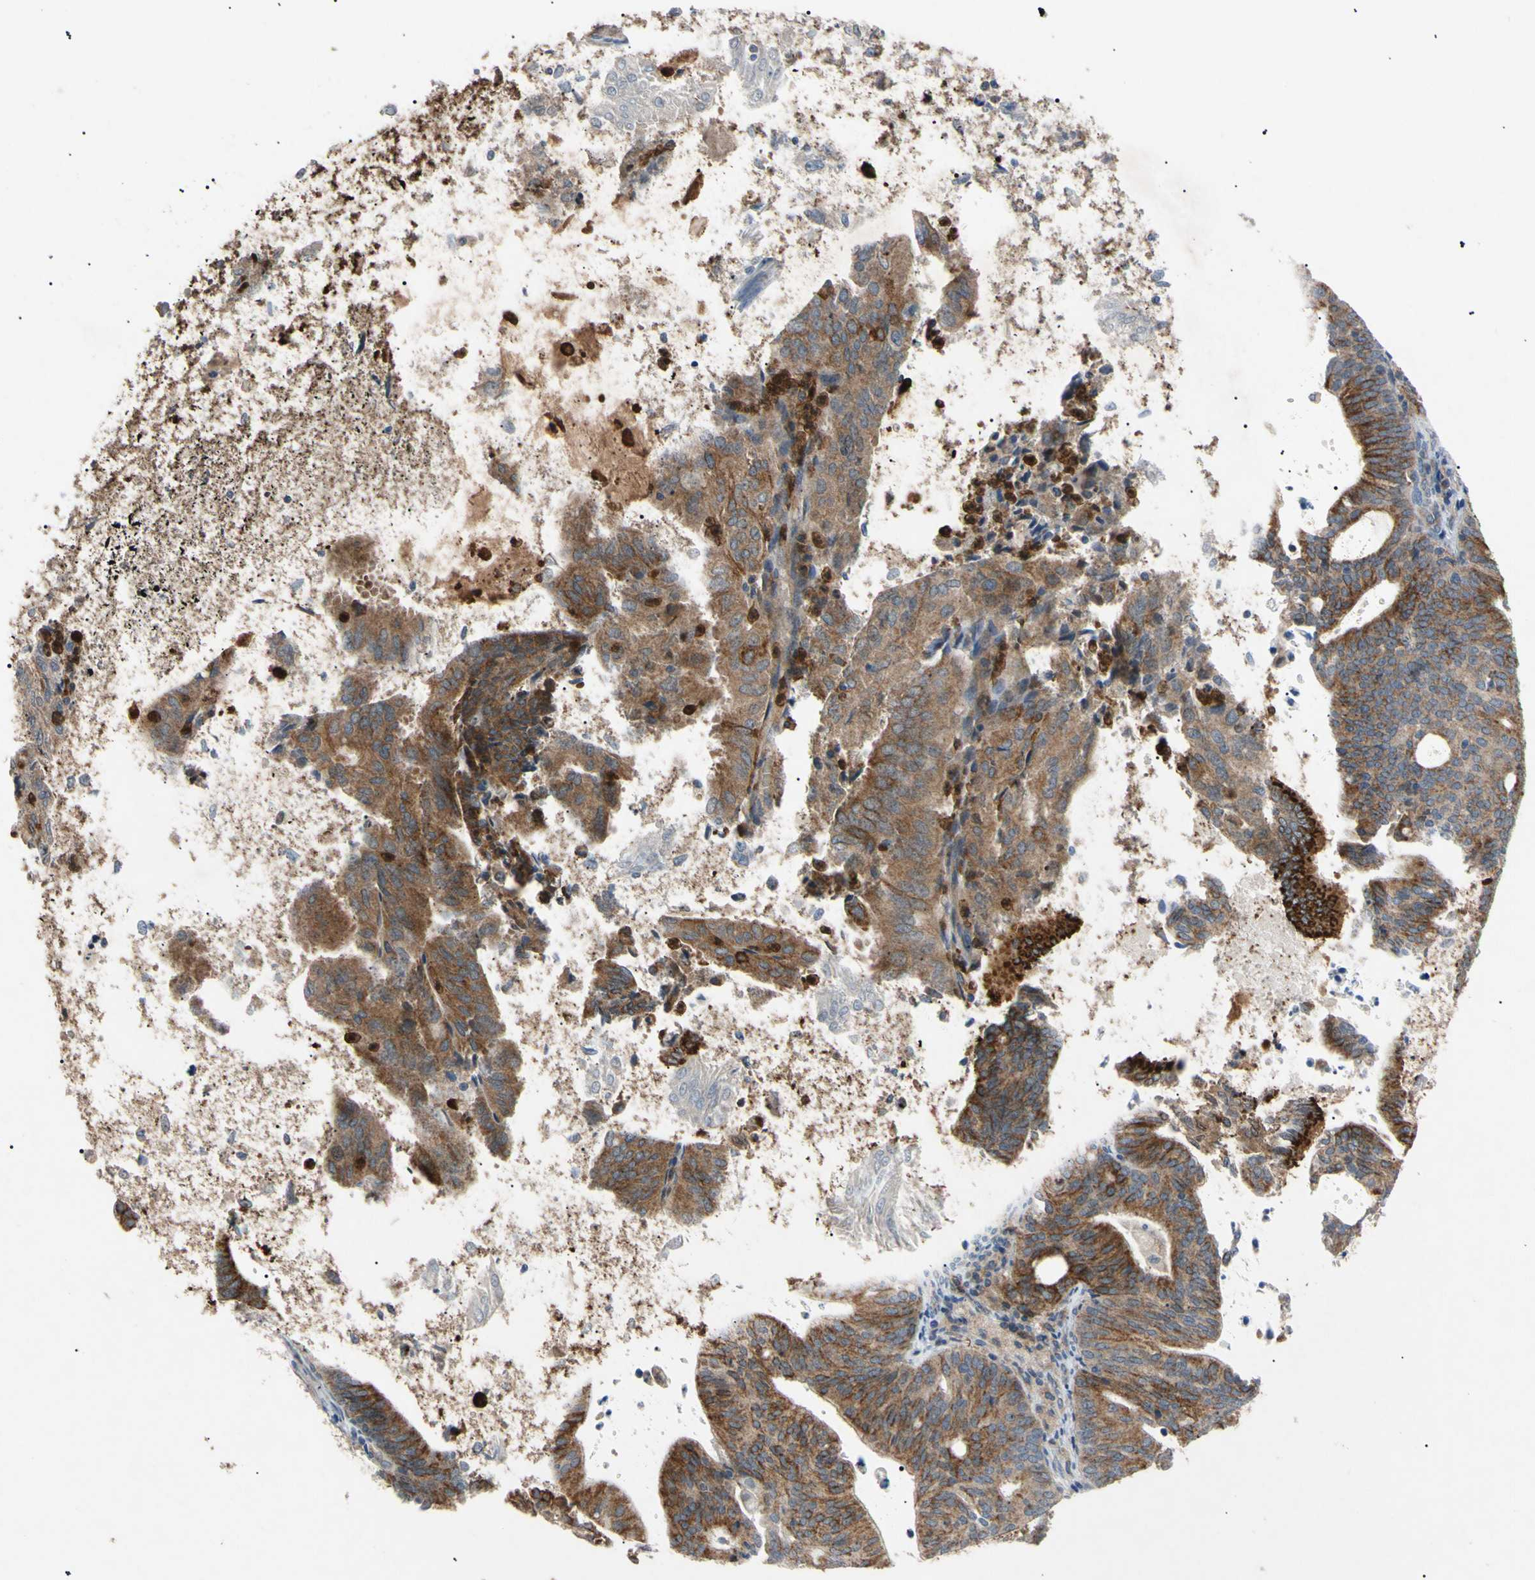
{"staining": {"intensity": "moderate", "quantity": "25%-75%", "location": "cytoplasmic/membranous"}, "tissue": "endometrial cancer", "cell_type": "Tumor cells", "image_type": "cancer", "snomed": [{"axis": "morphology", "description": "Adenocarcinoma, NOS"}, {"axis": "topography", "description": "Uterus"}], "caption": "Protein expression analysis of human adenocarcinoma (endometrial) reveals moderate cytoplasmic/membranous positivity in approximately 25%-75% of tumor cells.", "gene": "TUBB4A", "patient": {"sex": "female", "age": 83}}